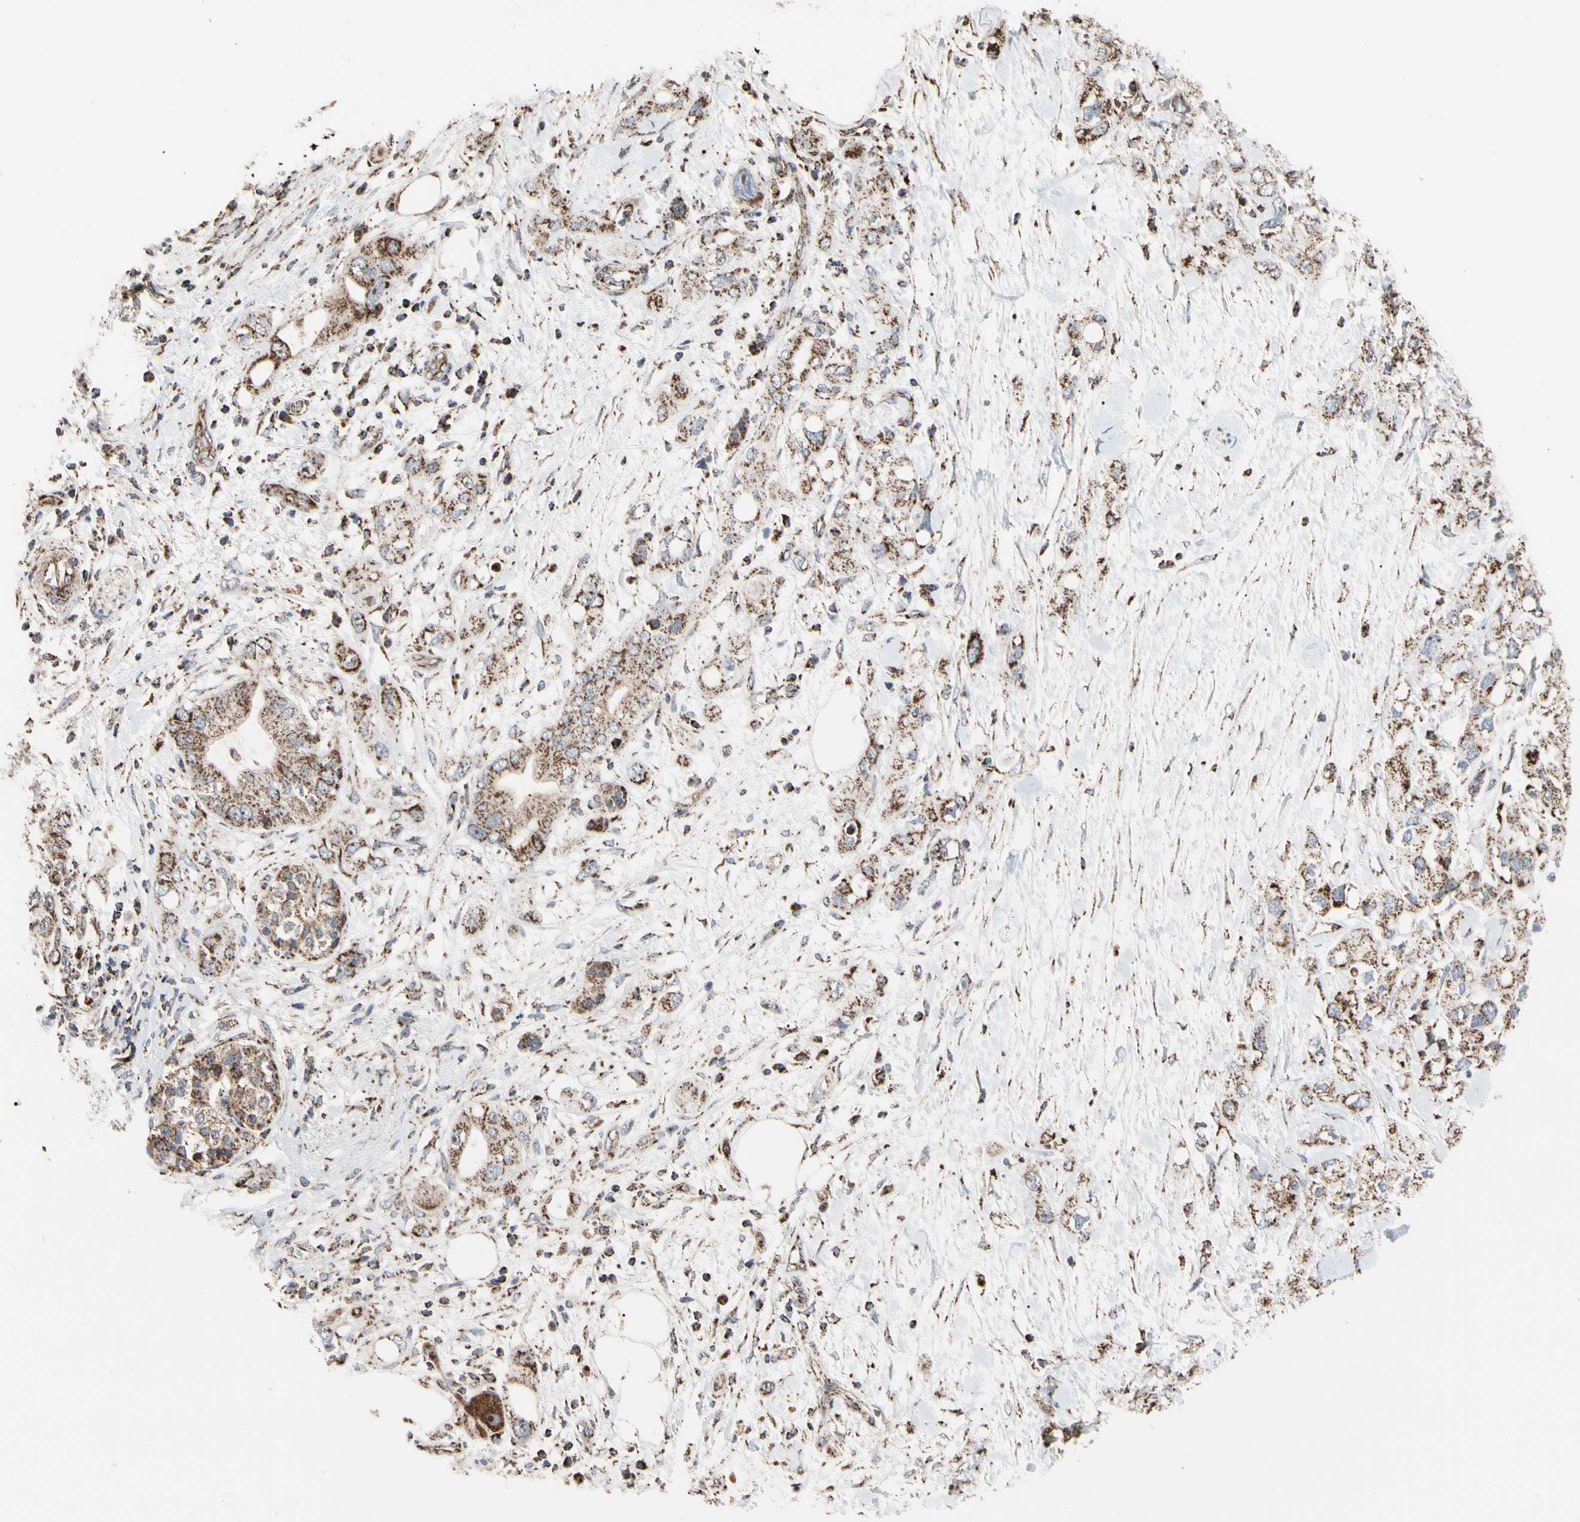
{"staining": {"intensity": "strong", "quantity": ">75%", "location": "cytoplasmic/membranous"}, "tissue": "pancreatic cancer", "cell_type": "Tumor cells", "image_type": "cancer", "snomed": [{"axis": "morphology", "description": "Adenocarcinoma, NOS"}, {"axis": "topography", "description": "Pancreas"}], "caption": "Pancreatic cancer (adenocarcinoma) stained with immunohistochemistry (IHC) displays strong cytoplasmic/membranous expression in about >75% of tumor cells. Nuclei are stained in blue.", "gene": "FAM110B", "patient": {"sex": "female", "age": 56}}